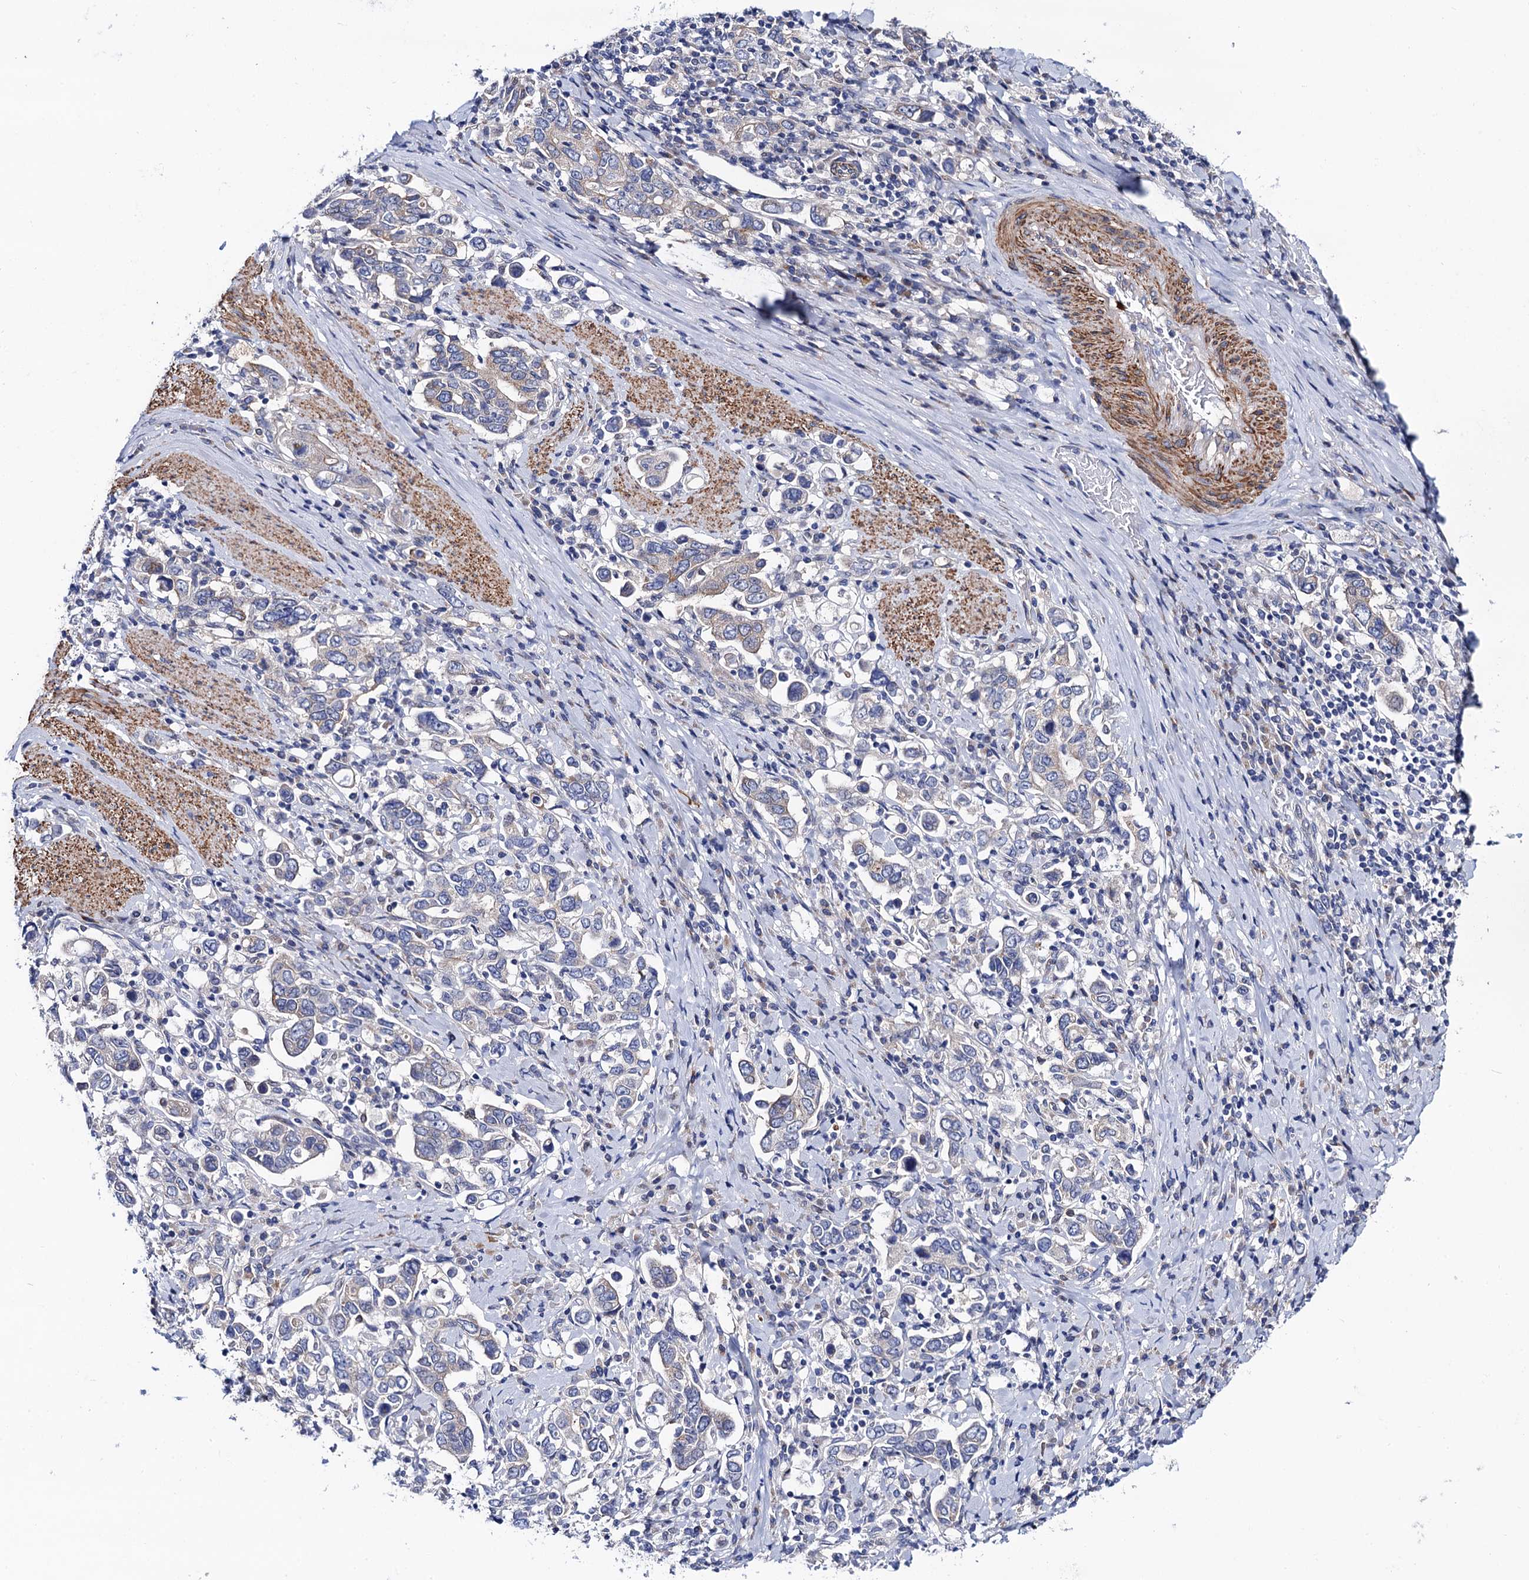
{"staining": {"intensity": "negative", "quantity": "none", "location": "none"}, "tissue": "stomach cancer", "cell_type": "Tumor cells", "image_type": "cancer", "snomed": [{"axis": "morphology", "description": "Adenocarcinoma, NOS"}, {"axis": "topography", "description": "Stomach, upper"}], "caption": "The immunohistochemistry (IHC) micrograph has no significant positivity in tumor cells of stomach adenocarcinoma tissue. (Immunohistochemistry, brightfield microscopy, high magnification).", "gene": "ZDHHC18", "patient": {"sex": "male", "age": 62}}